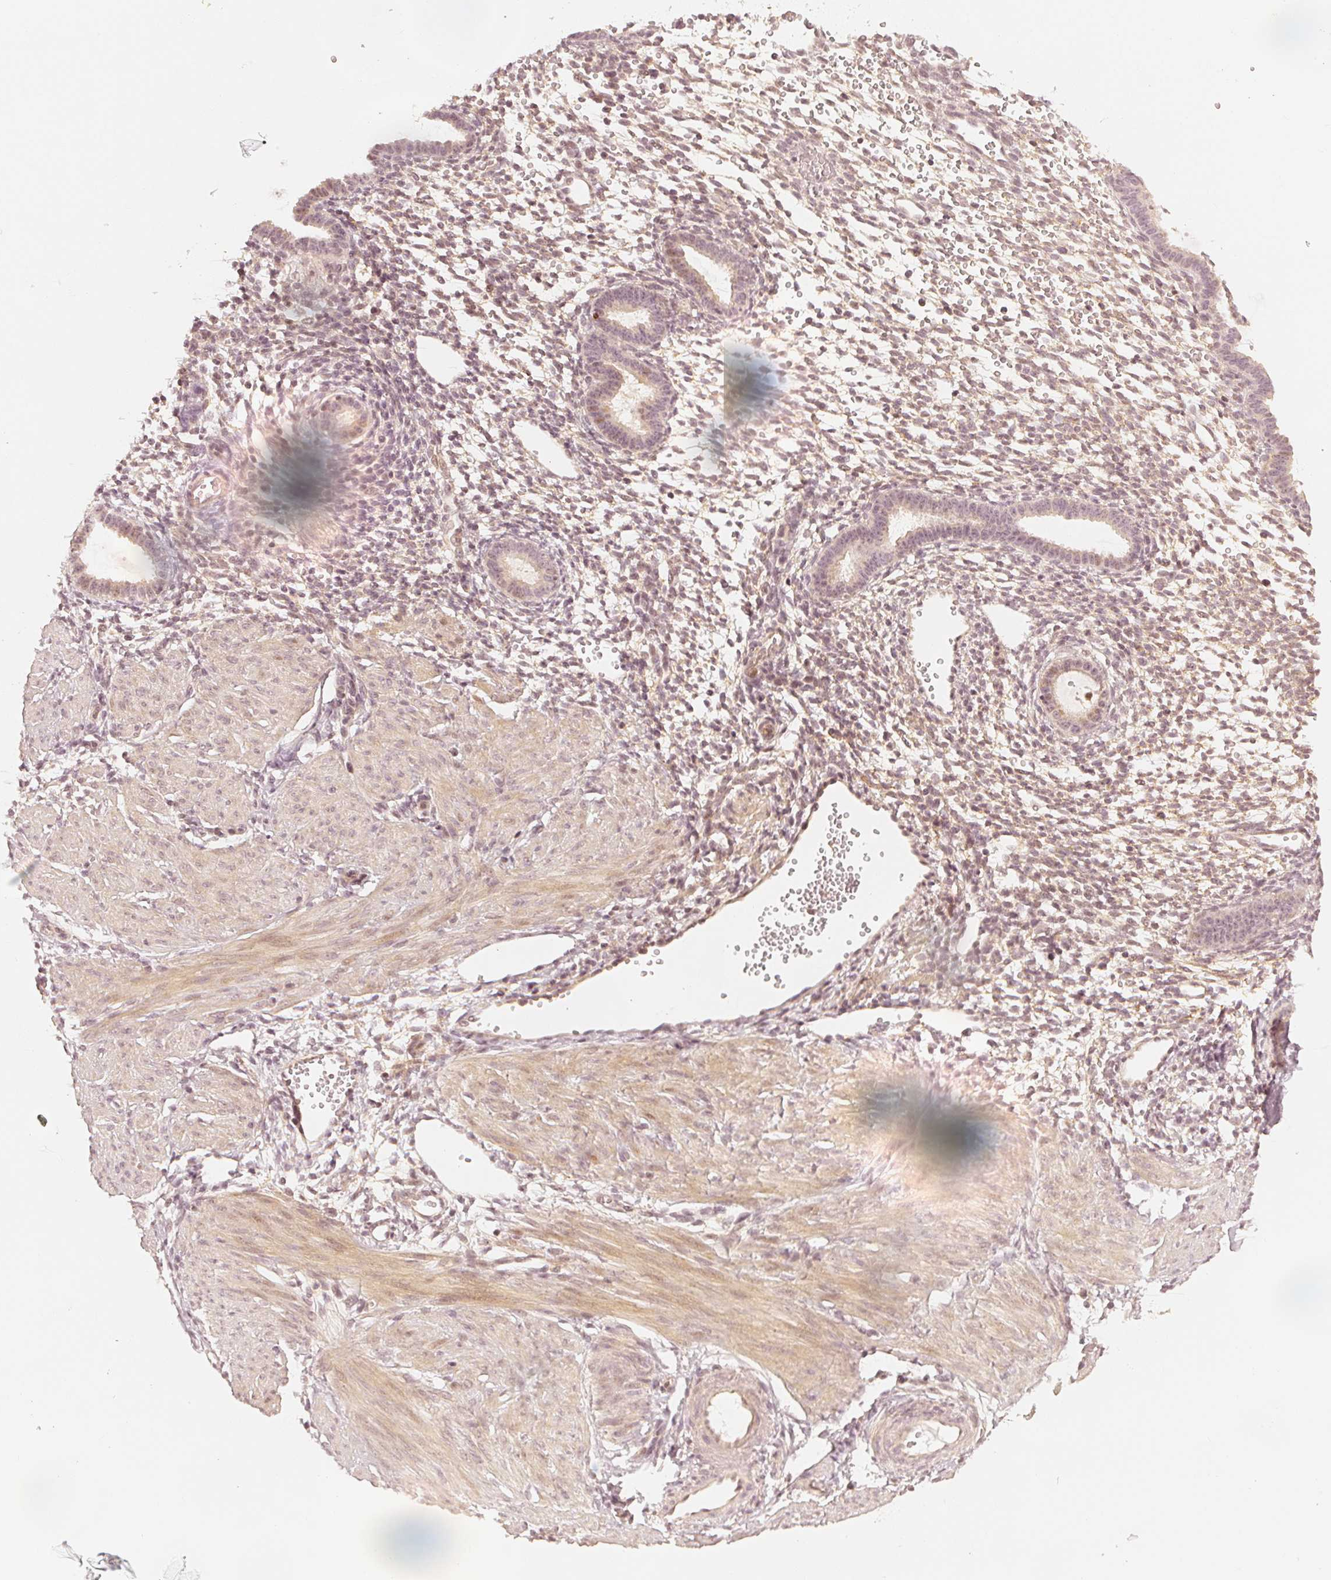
{"staining": {"intensity": "weak", "quantity": "<25%", "location": "cytoplasmic/membranous,nuclear"}, "tissue": "endometrium", "cell_type": "Cells in endometrial stroma", "image_type": "normal", "snomed": [{"axis": "morphology", "description": "Normal tissue, NOS"}, {"axis": "topography", "description": "Endometrium"}], "caption": "This is an IHC image of unremarkable human endometrium. There is no staining in cells in endometrial stroma.", "gene": "SLC34A1", "patient": {"sex": "female", "age": 36}}